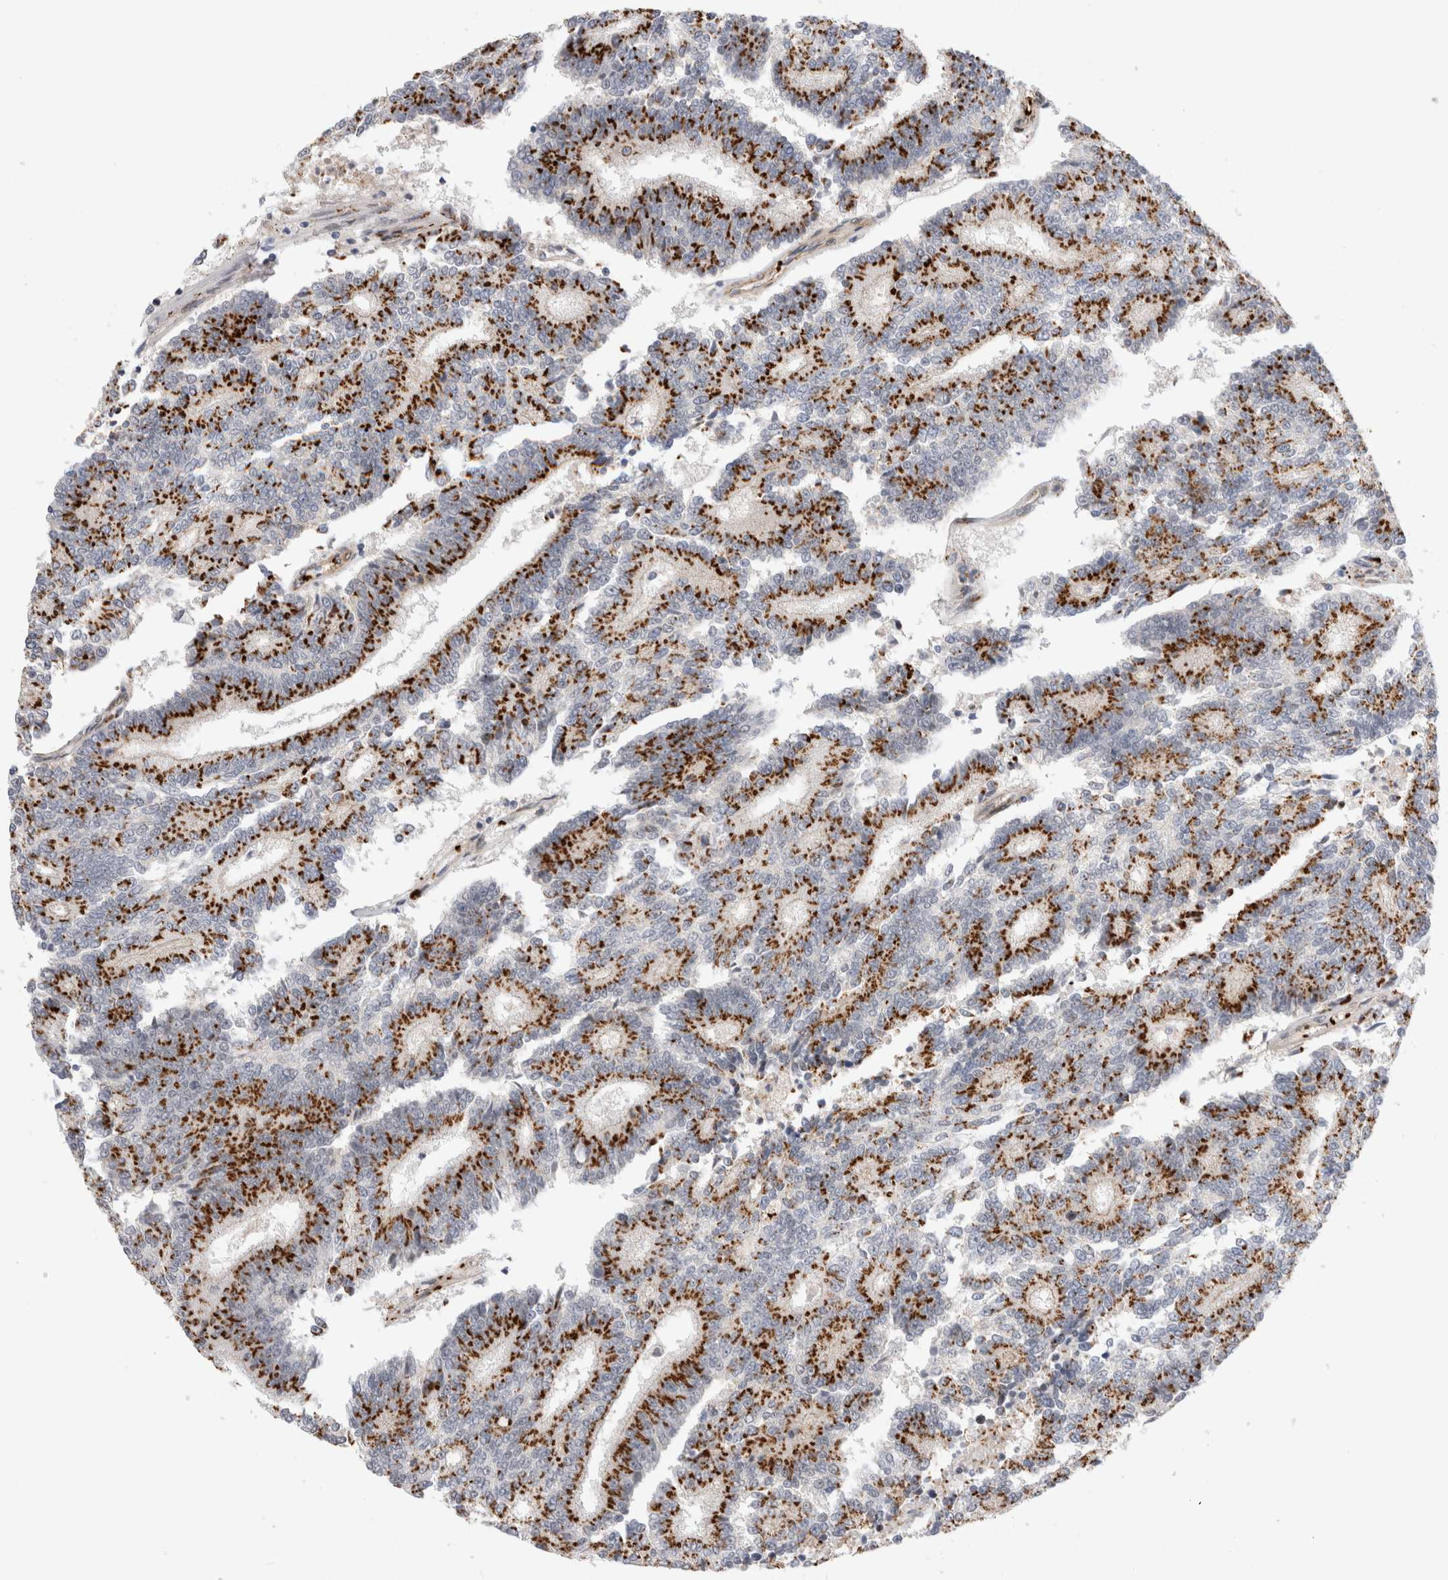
{"staining": {"intensity": "strong", "quantity": ">75%", "location": "cytoplasmic/membranous"}, "tissue": "prostate cancer", "cell_type": "Tumor cells", "image_type": "cancer", "snomed": [{"axis": "morphology", "description": "Normal tissue, NOS"}, {"axis": "morphology", "description": "Adenocarcinoma, High grade"}, {"axis": "topography", "description": "Prostate"}, {"axis": "topography", "description": "Seminal veicle"}], "caption": "Tumor cells display strong cytoplasmic/membranous expression in about >75% of cells in adenocarcinoma (high-grade) (prostate). Using DAB (brown) and hematoxylin (blue) stains, captured at high magnification using brightfield microscopy.", "gene": "VPS28", "patient": {"sex": "male", "age": 55}}